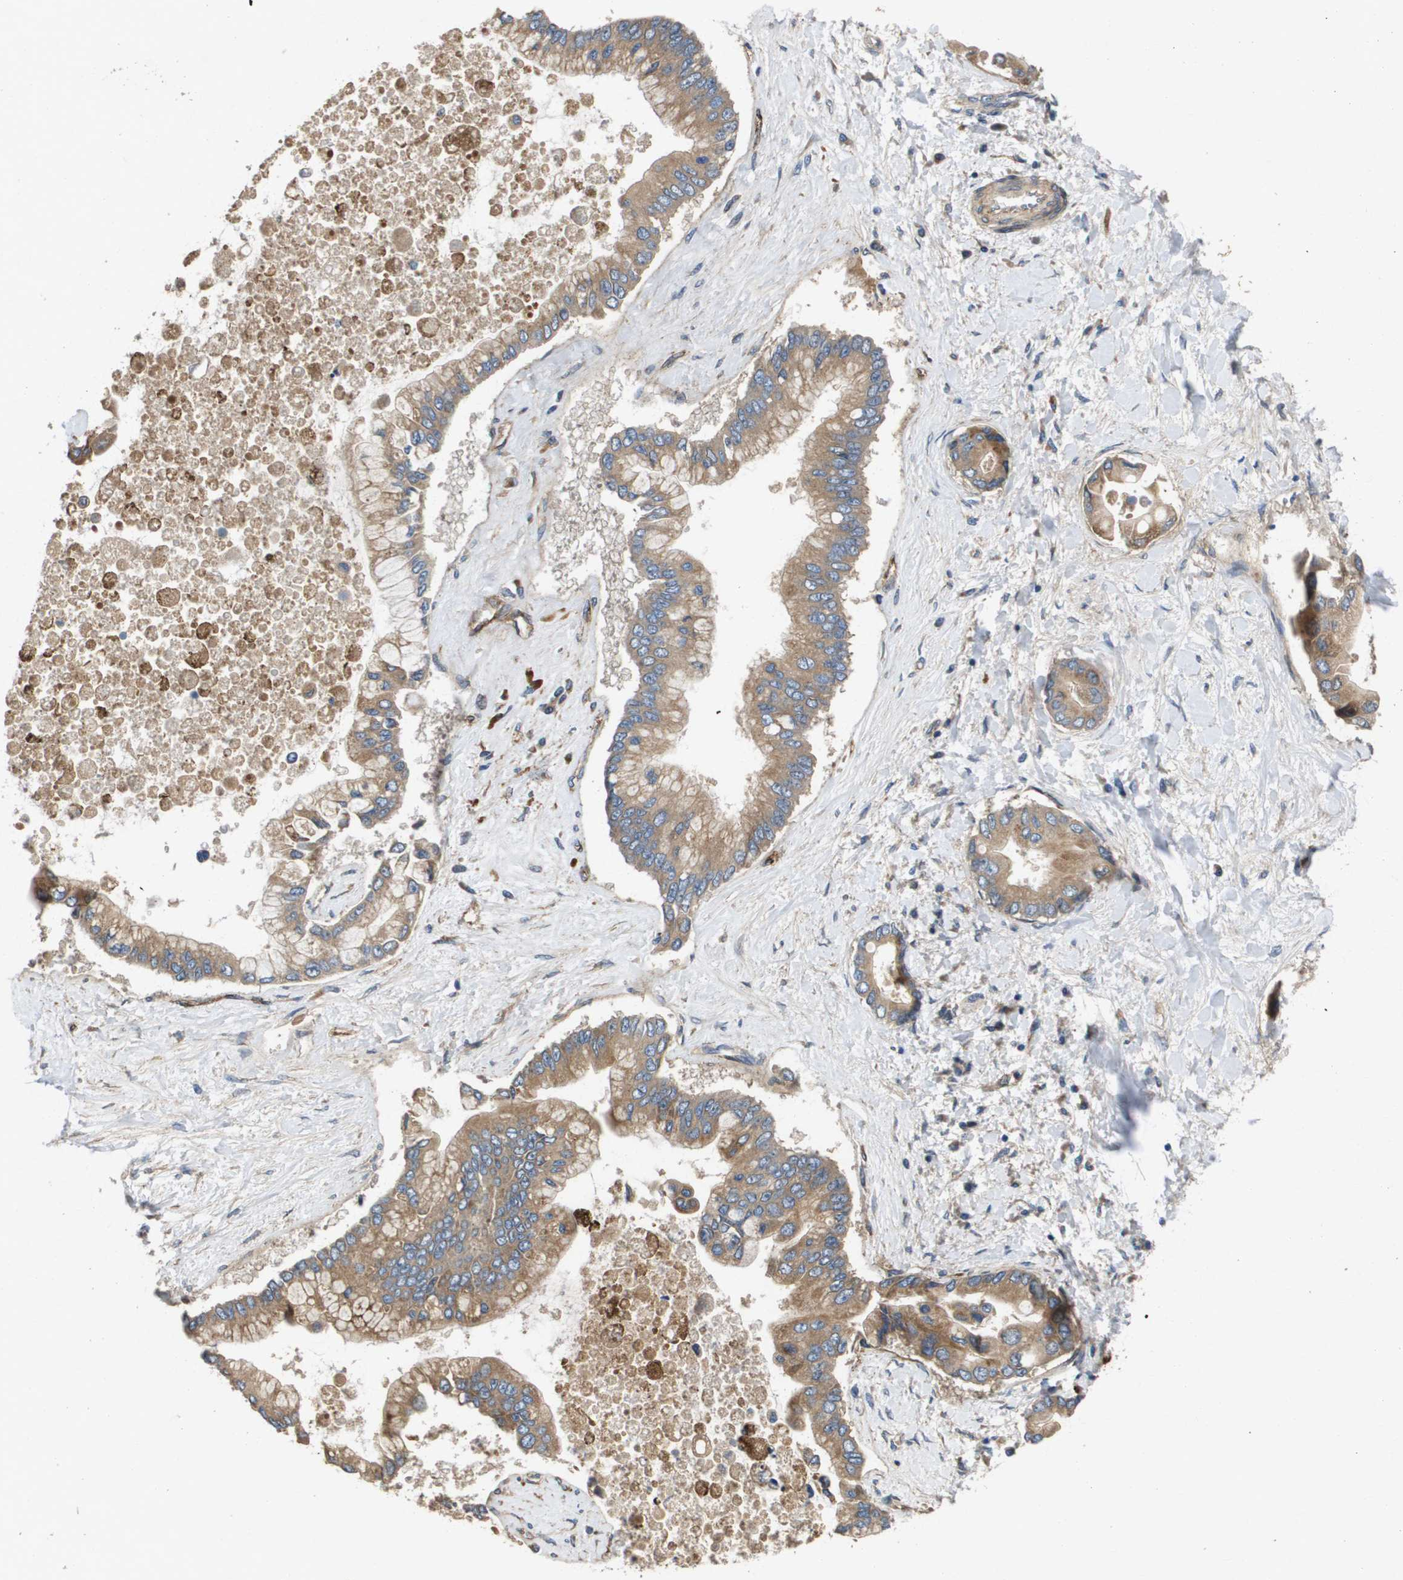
{"staining": {"intensity": "moderate", "quantity": ">75%", "location": "cytoplasmic/membranous"}, "tissue": "liver cancer", "cell_type": "Tumor cells", "image_type": "cancer", "snomed": [{"axis": "morphology", "description": "Cholangiocarcinoma"}, {"axis": "topography", "description": "Liver"}], "caption": "Cholangiocarcinoma (liver) stained with a brown dye displays moderate cytoplasmic/membranous positive expression in approximately >75% of tumor cells.", "gene": "ENTPD2", "patient": {"sex": "male", "age": 50}}